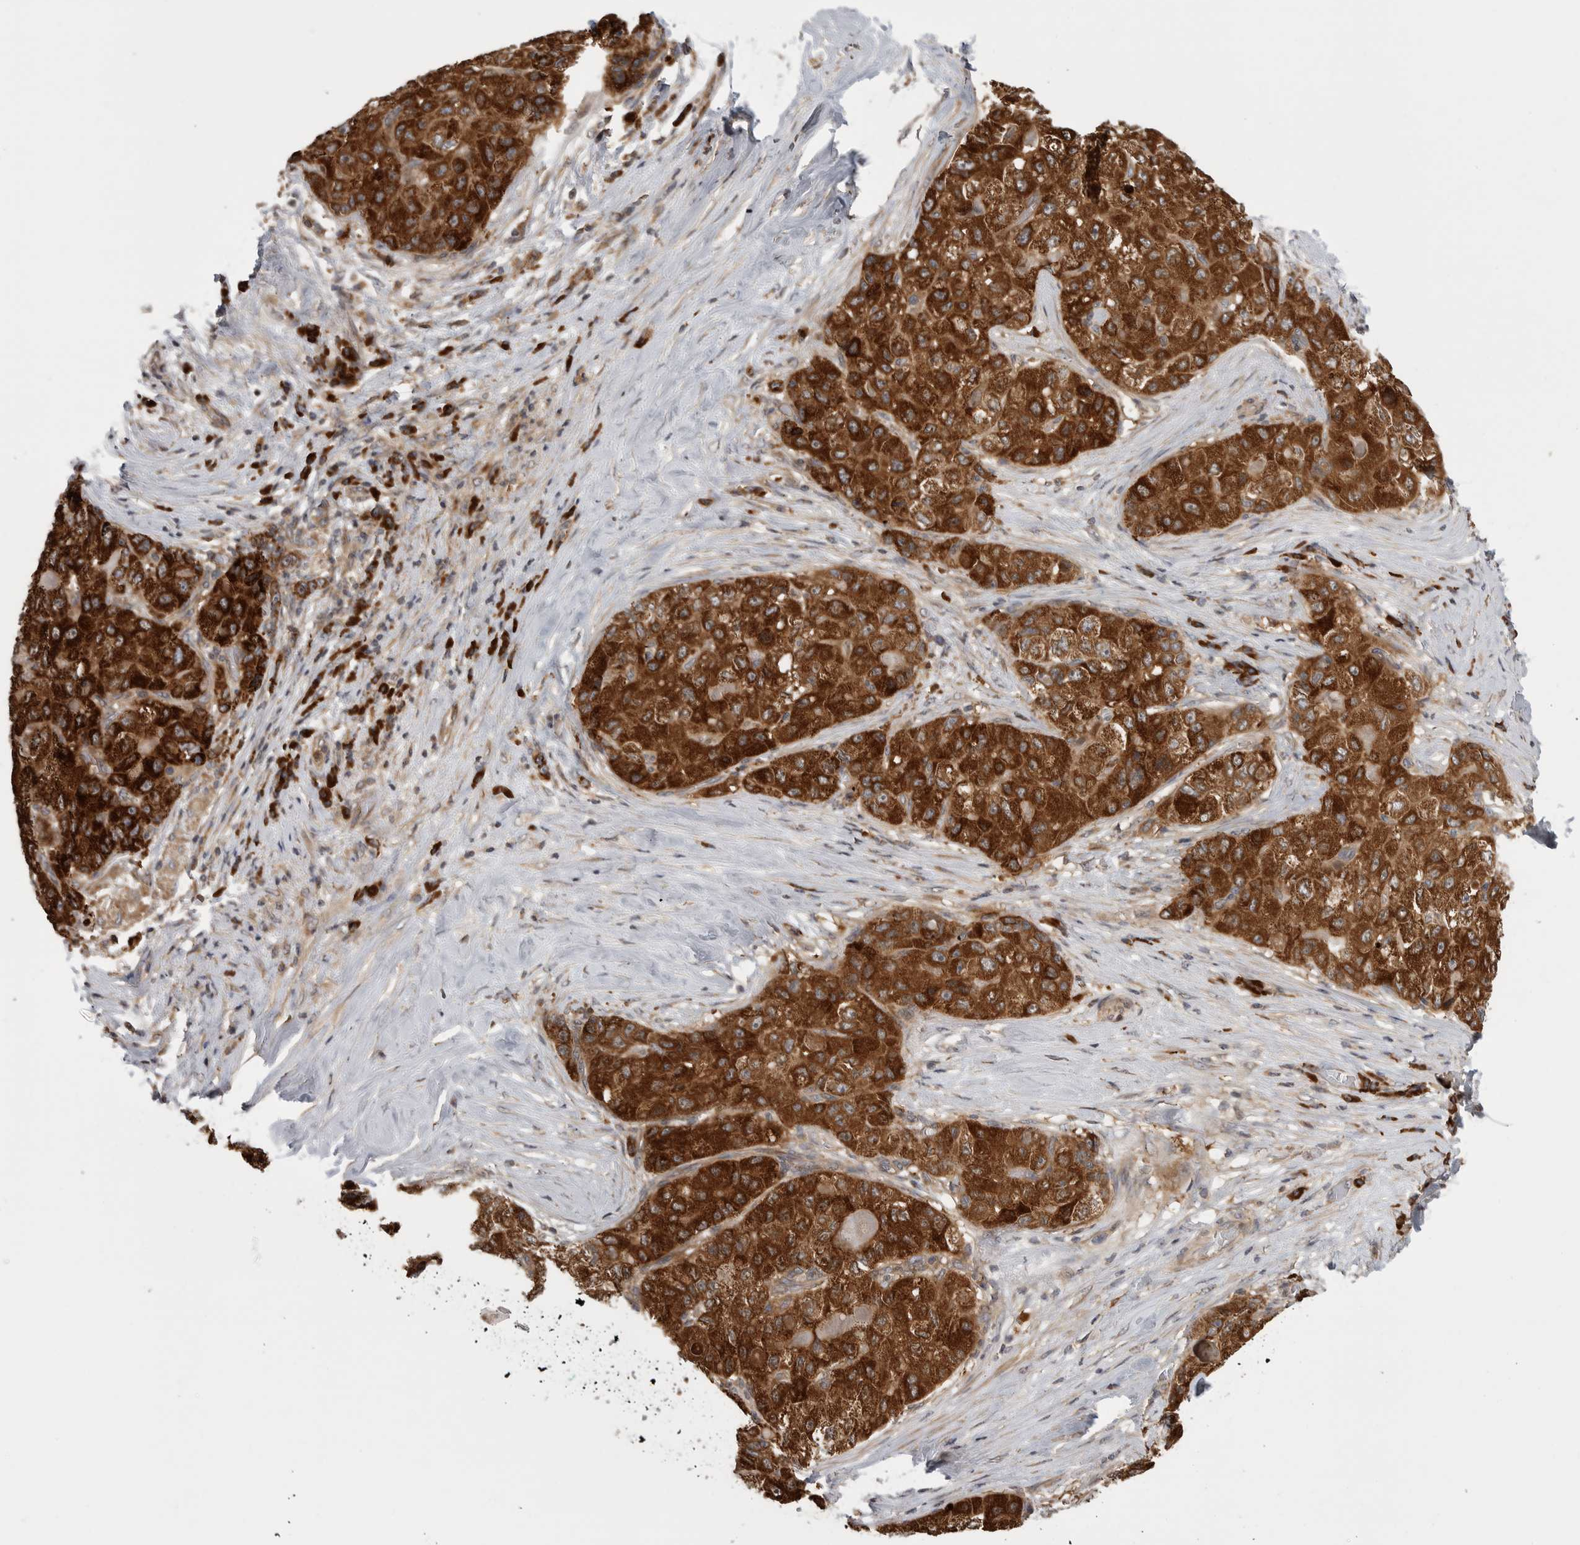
{"staining": {"intensity": "strong", "quantity": ">75%", "location": "cytoplasmic/membranous"}, "tissue": "liver cancer", "cell_type": "Tumor cells", "image_type": "cancer", "snomed": [{"axis": "morphology", "description": "Carcinoma, Hepatocellular, NOS"}, {"axis": "topography", "description": "Liver"}], "caption": "IHC (DAB (3,3'-diaminobenzidine)) staining of liver cancer (hepatocellular carcinoma) exhibits strong cytoplasmic/membranous protein expression in about >75% of tumor cells.", "gene": "OXR1", "patient": {"sex": "male", "age": 80}}